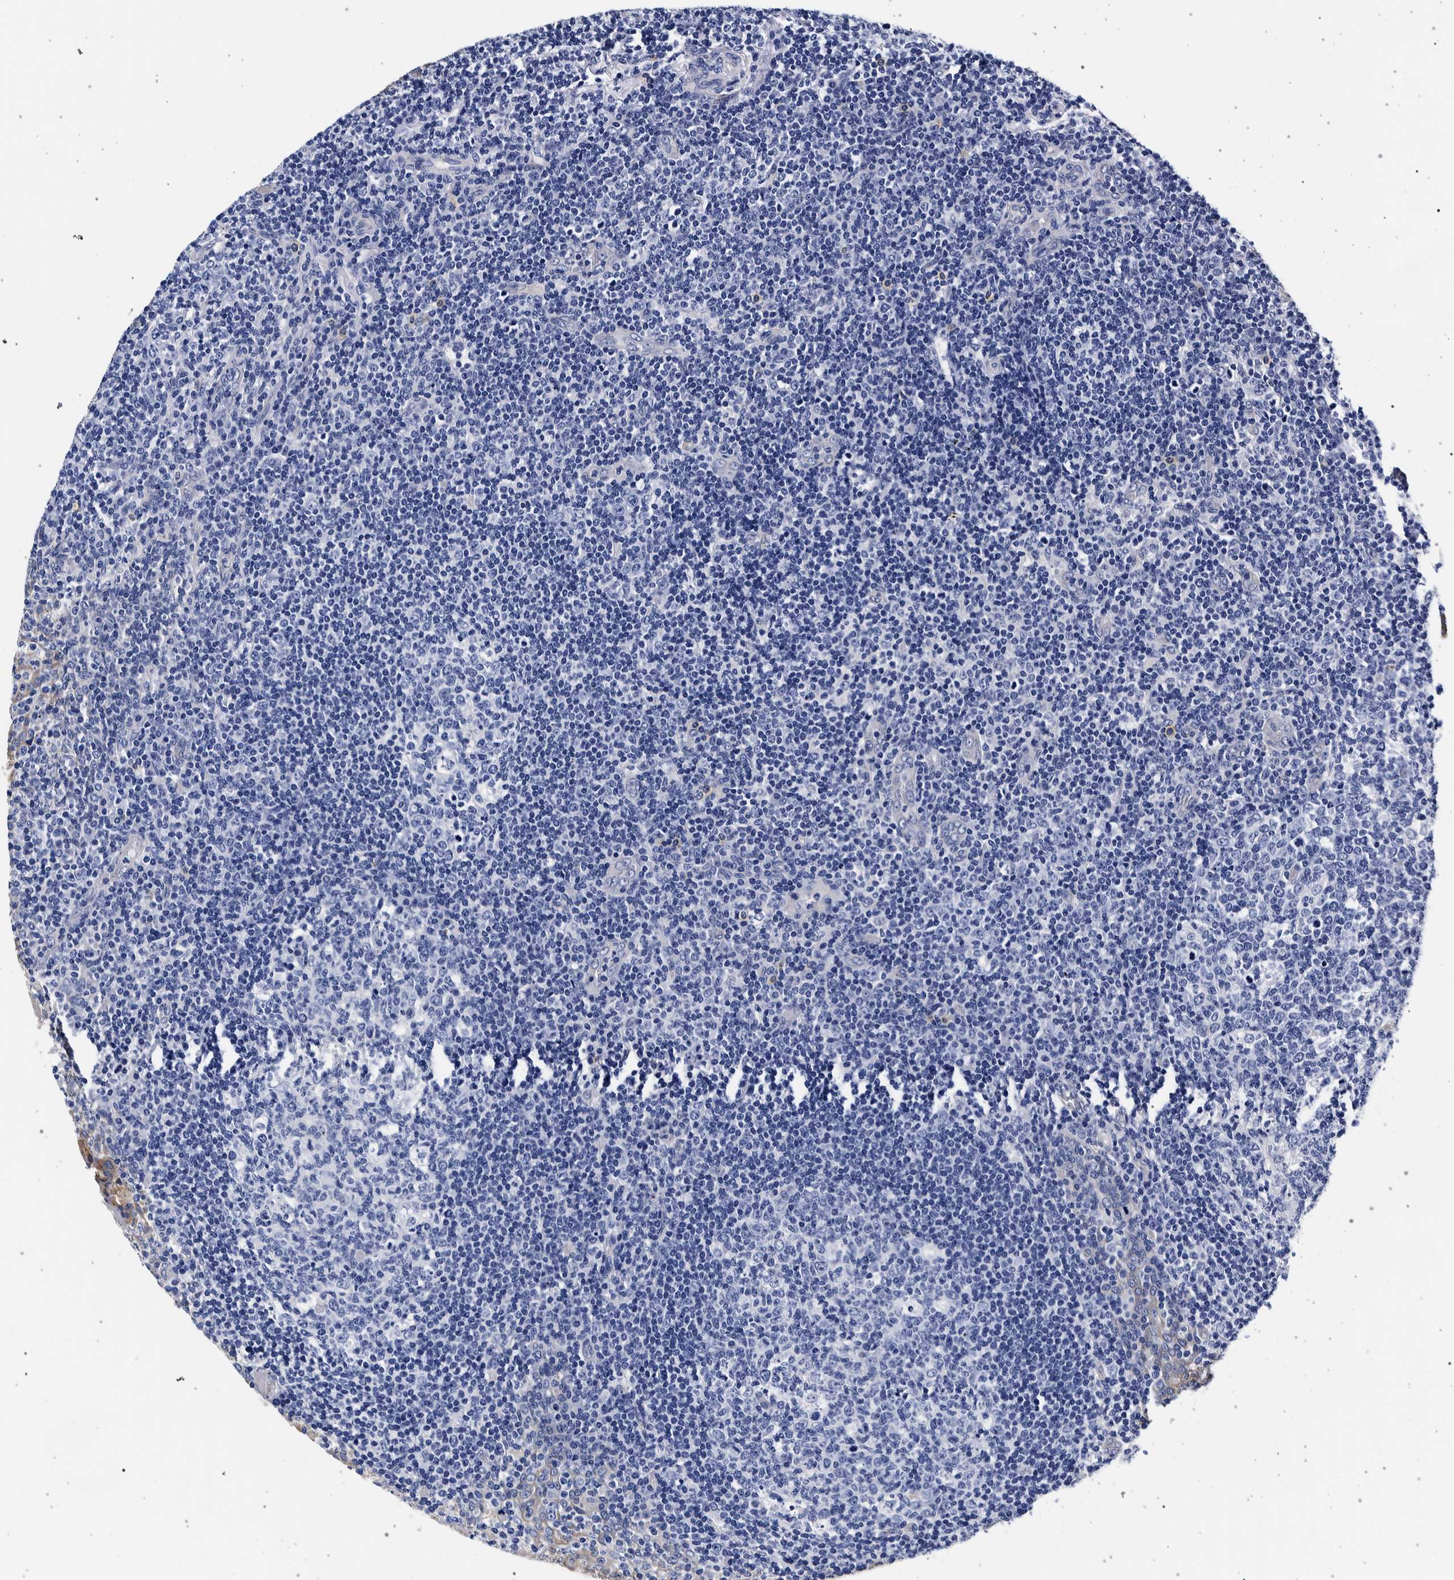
{"staining": {"intensity": "negative", "quantity": "none", "location": "none"}, "tissue": "tonsil", "cell_type": "Germinal center cells", "image_type": "normal", "snomed": [{"axis": "morphology", "description": "Normal tissue, NOS"}, {"axis": "topography", "description": "Tonsil"}], "caption": "Human tonsil stained for a protein using immunohistochemistry displays no staining in germinal center cells.", "gene": "NIBAN2", "patient": {"sex": "female", "age": 19}}